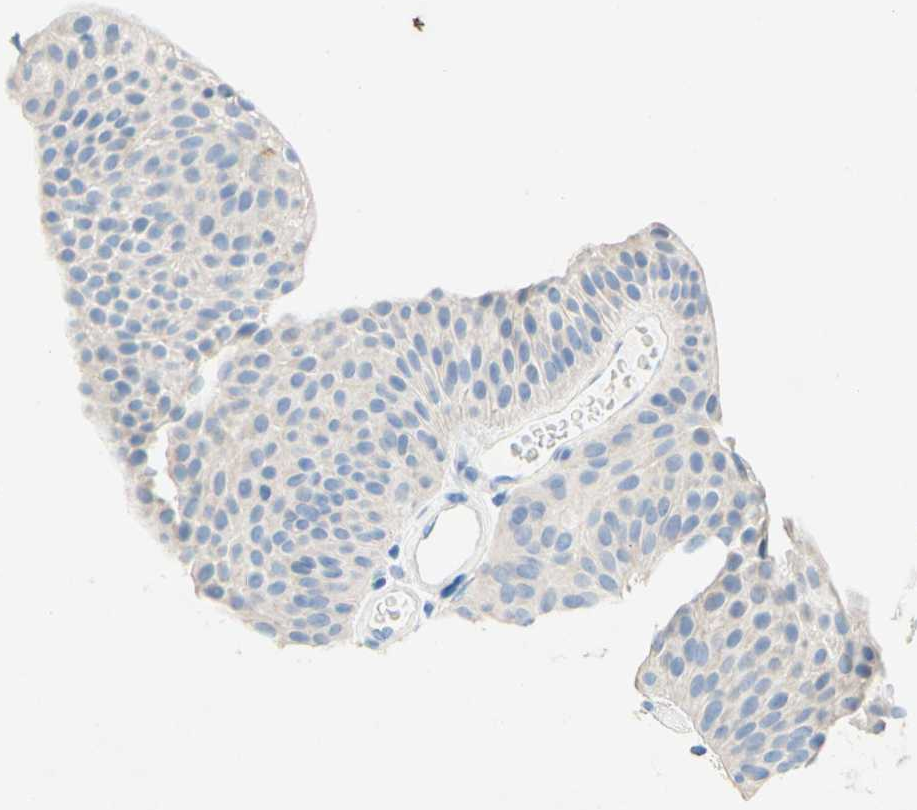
{"staining": {"intensity": "negative", "quantity": "none", "location": "none"}, "tissue": "urothelial cancer", "cell_type": "Tumor cells", "image_type": "cancer", "snomed": [{"axis": "morphology", "description": "Urothelial carcinoma, Low grade"}, {"axis": "topography", "description": "Urinary bladder"}], "caption": "Low-grade urothelial carcinoma stained for a protein using immunohistochemistry (IHC) displays no expression tumor cells.", "gene": "SLC46A1", "patient": {"sex": "female", "age": 60}}